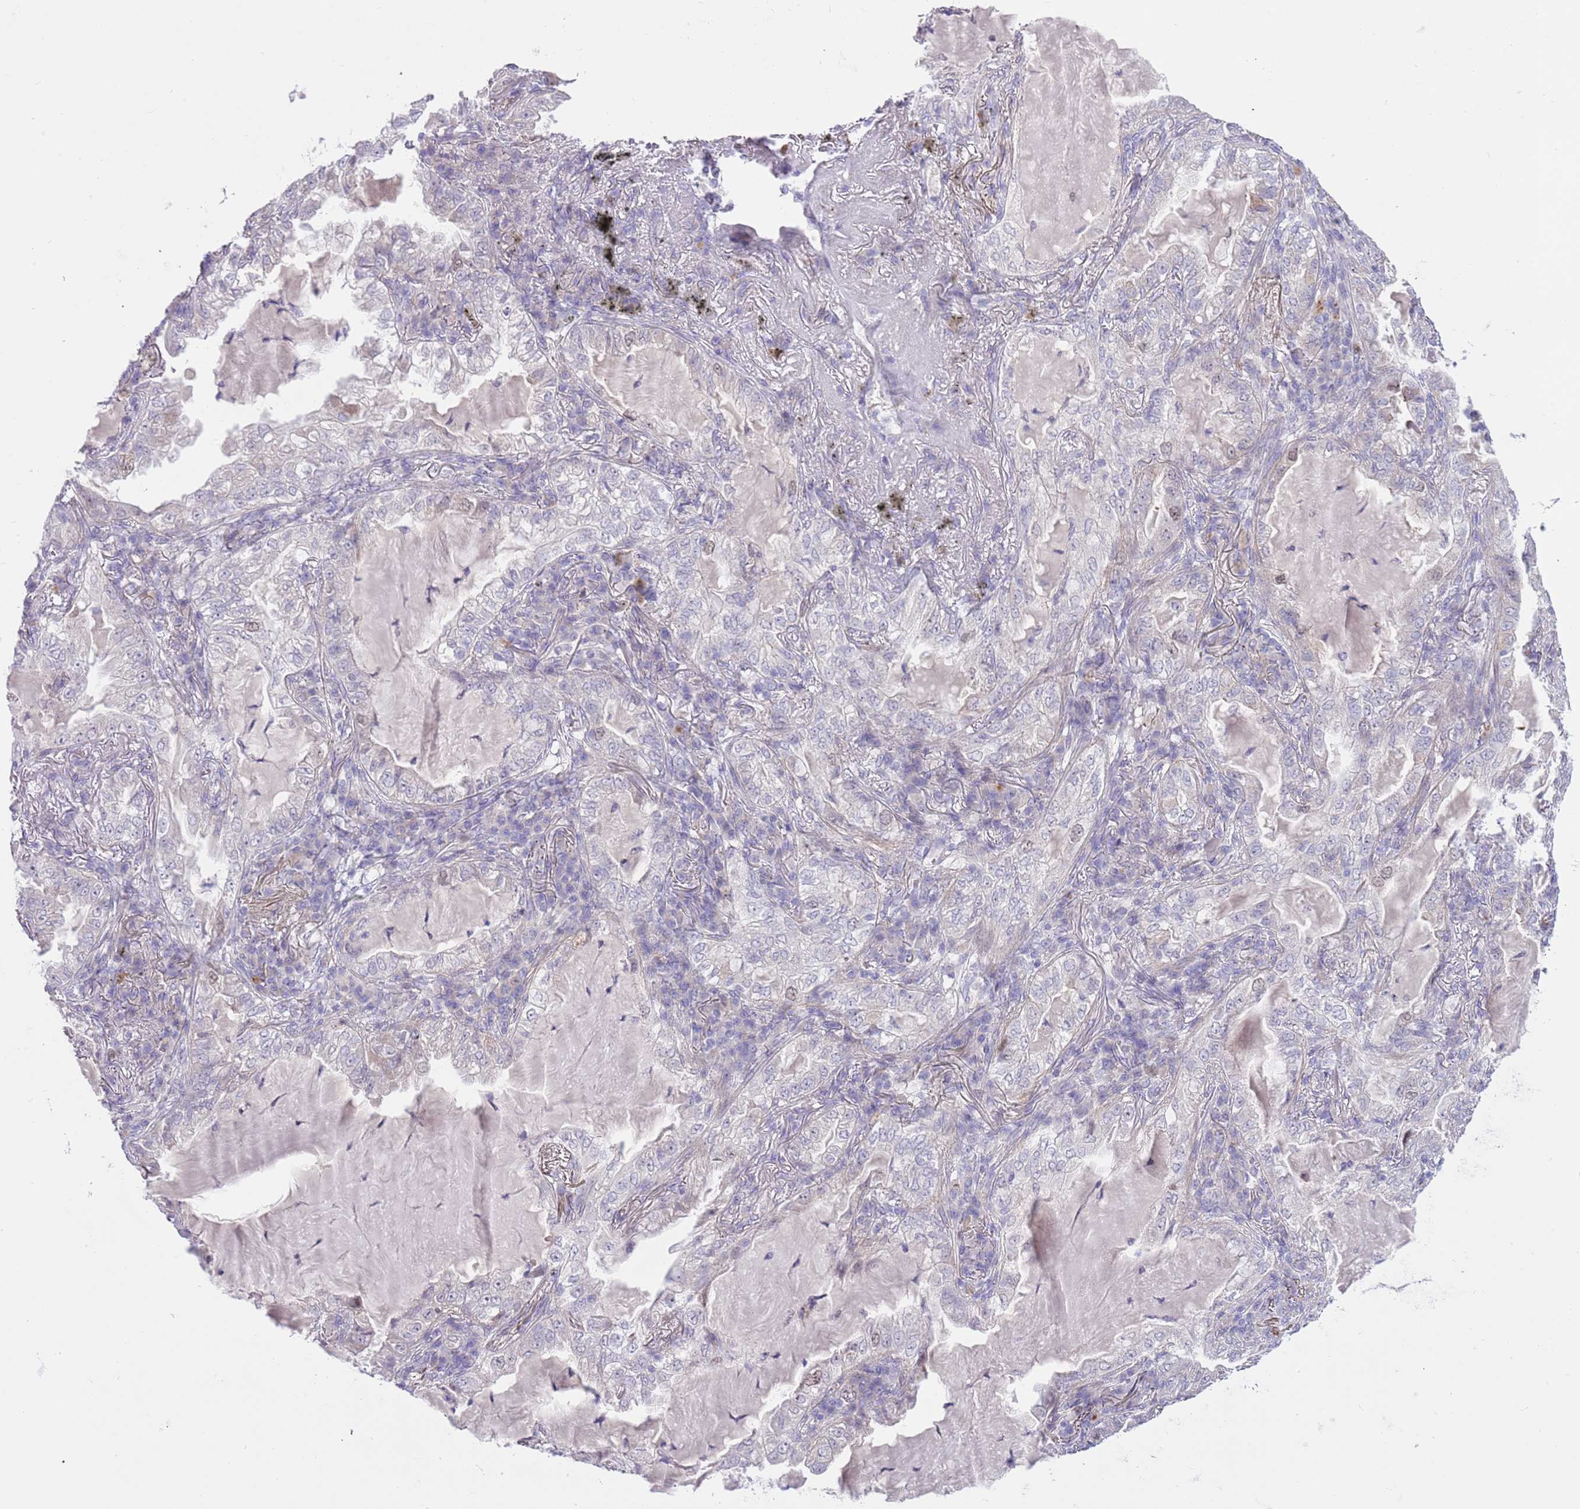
{"staining": {"intensity": "negative", "quantity": "none", "location": "none"}, "tissue": "lung cancer", "cell_type": "Tumor cells", "image_type": "cancer", "snomed": [{"axis": "morphology", "description": "Adenocarcinoma, NOS"}, {"axis": "topography", "description": "Lung"}], "caption": "A high-resolution micrograph shows immunohistochemistry staining of lung adenocarcinoma, which reveals no significant expression in tumor cells.", "gene": "FBRSL1", "patient": {"sex": "female", "age": 73}}